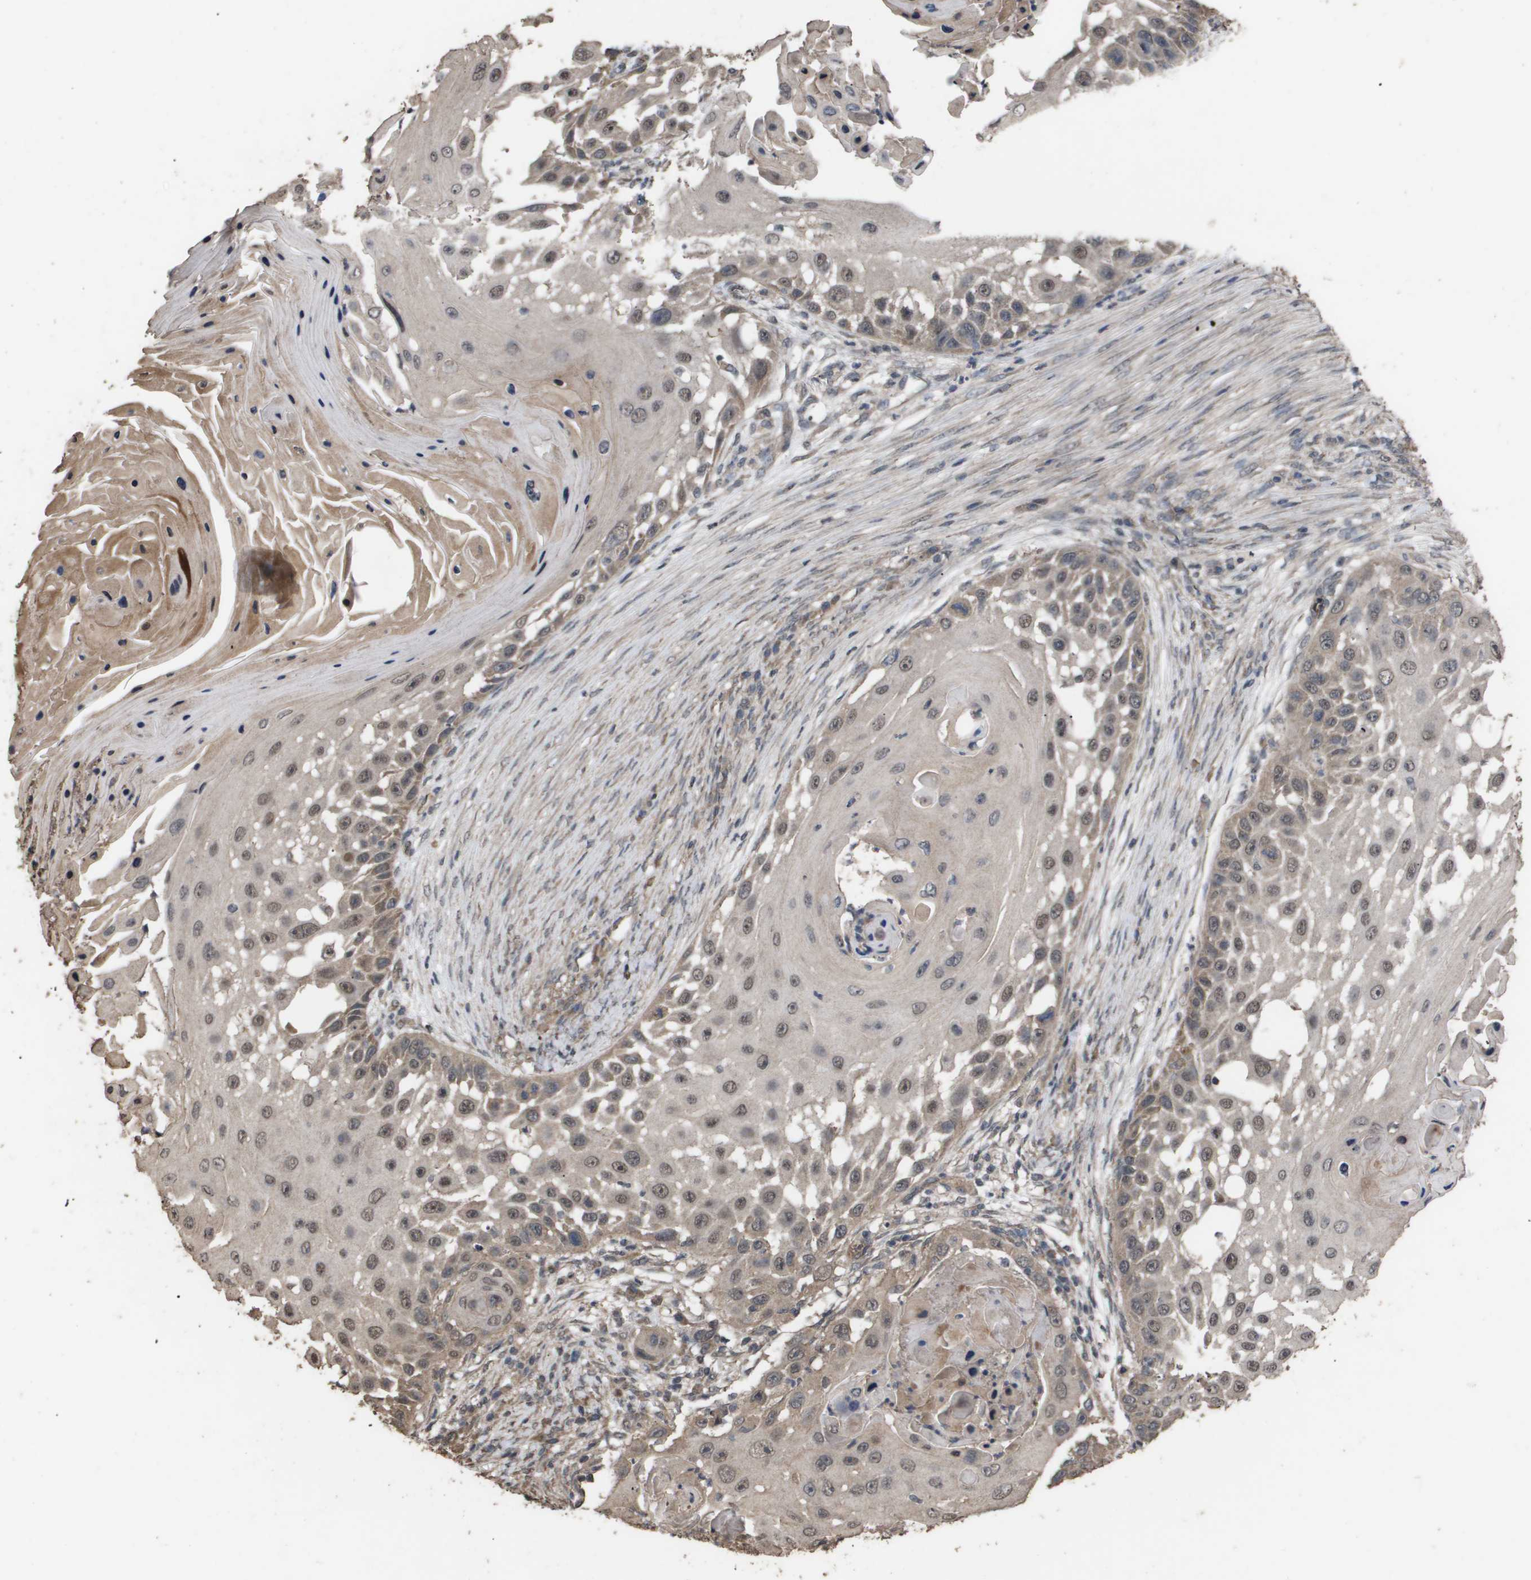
{"staining": {"intensity": "weak", "quantity": ">75%", "location": "cytoplasmic/membranous,nuclear"}, "tissue": "skin cancer", "cell_type": "Tumor cells", "image_type": "cancer", "snomed": [{"axis": "morphology", "description": "Squamous cell carcinoma, NOS"}, {"axis": "topography", "description": "Skin"}], "caption": "Protein analysis of skin squamous cell carcinoma tissue demonstrates weak cytoplasmic/membranous and nuclear expression in about >75% of tumor cells. The staining was performed using DAB, with brown indicating positive protein expression. Nuclei are stained blue with hematoxylin.", "gene": "CUL5", "patient": {"sex": "female", "age": 44}}